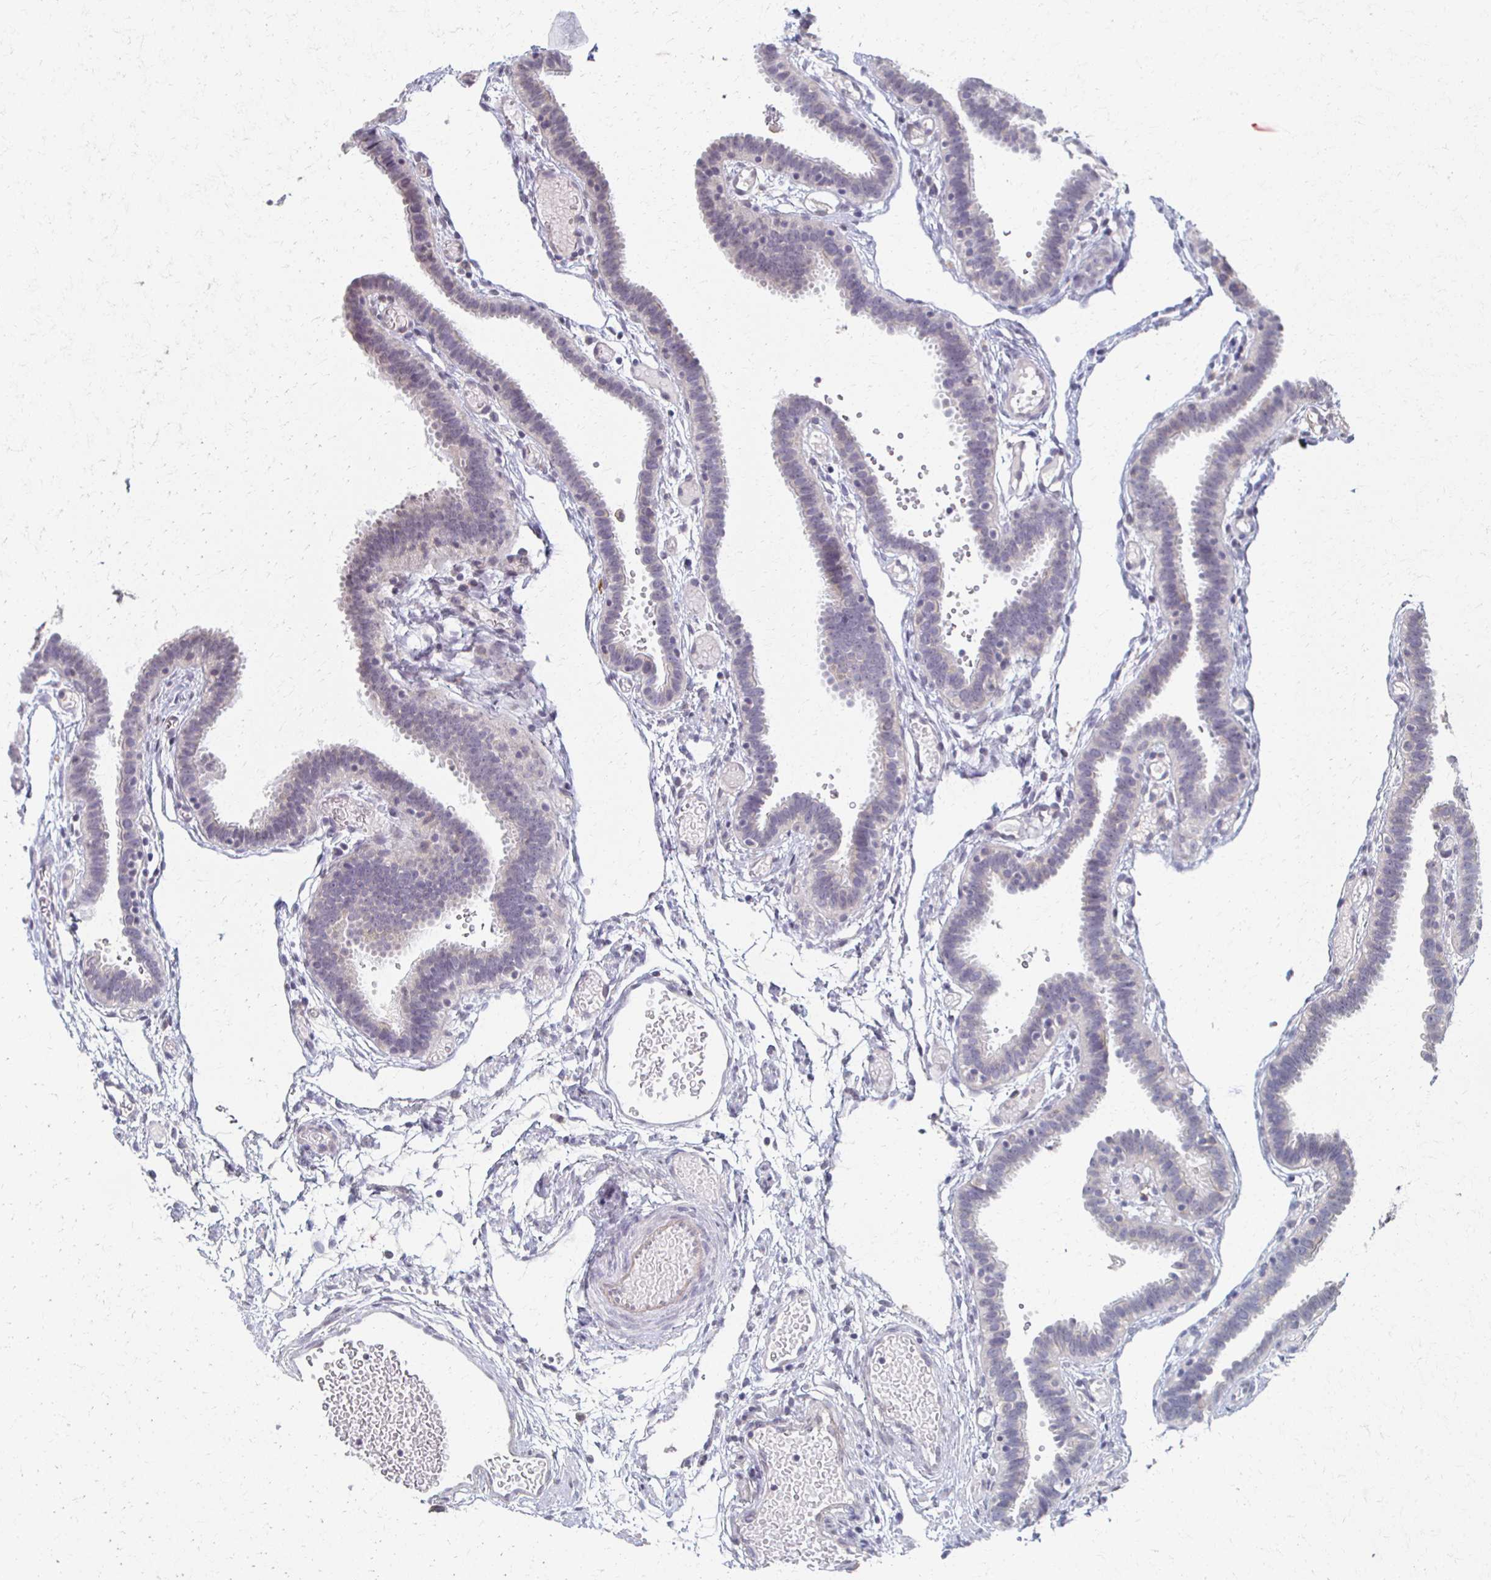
{"staining": {"intensity": "negative", "quantity": "none", "location": "none"}, "tissue": "fallopian tube", "cell_type": "Glandular cells", "image_type": "normal", "snomed": [{"axis": "morphology", "description": "Normal tissue, NOS"}, {"axis": "topography", "description": "Fallopian tube"}], "caption": "The histopathology image displays no significant staining in glandular cells of fallopian tube. (Brightfield microscopy of DAB immunohistochemistry at high magnification).", "gene": "DAB1", "patient": {"sex": "female", "age": 37}}